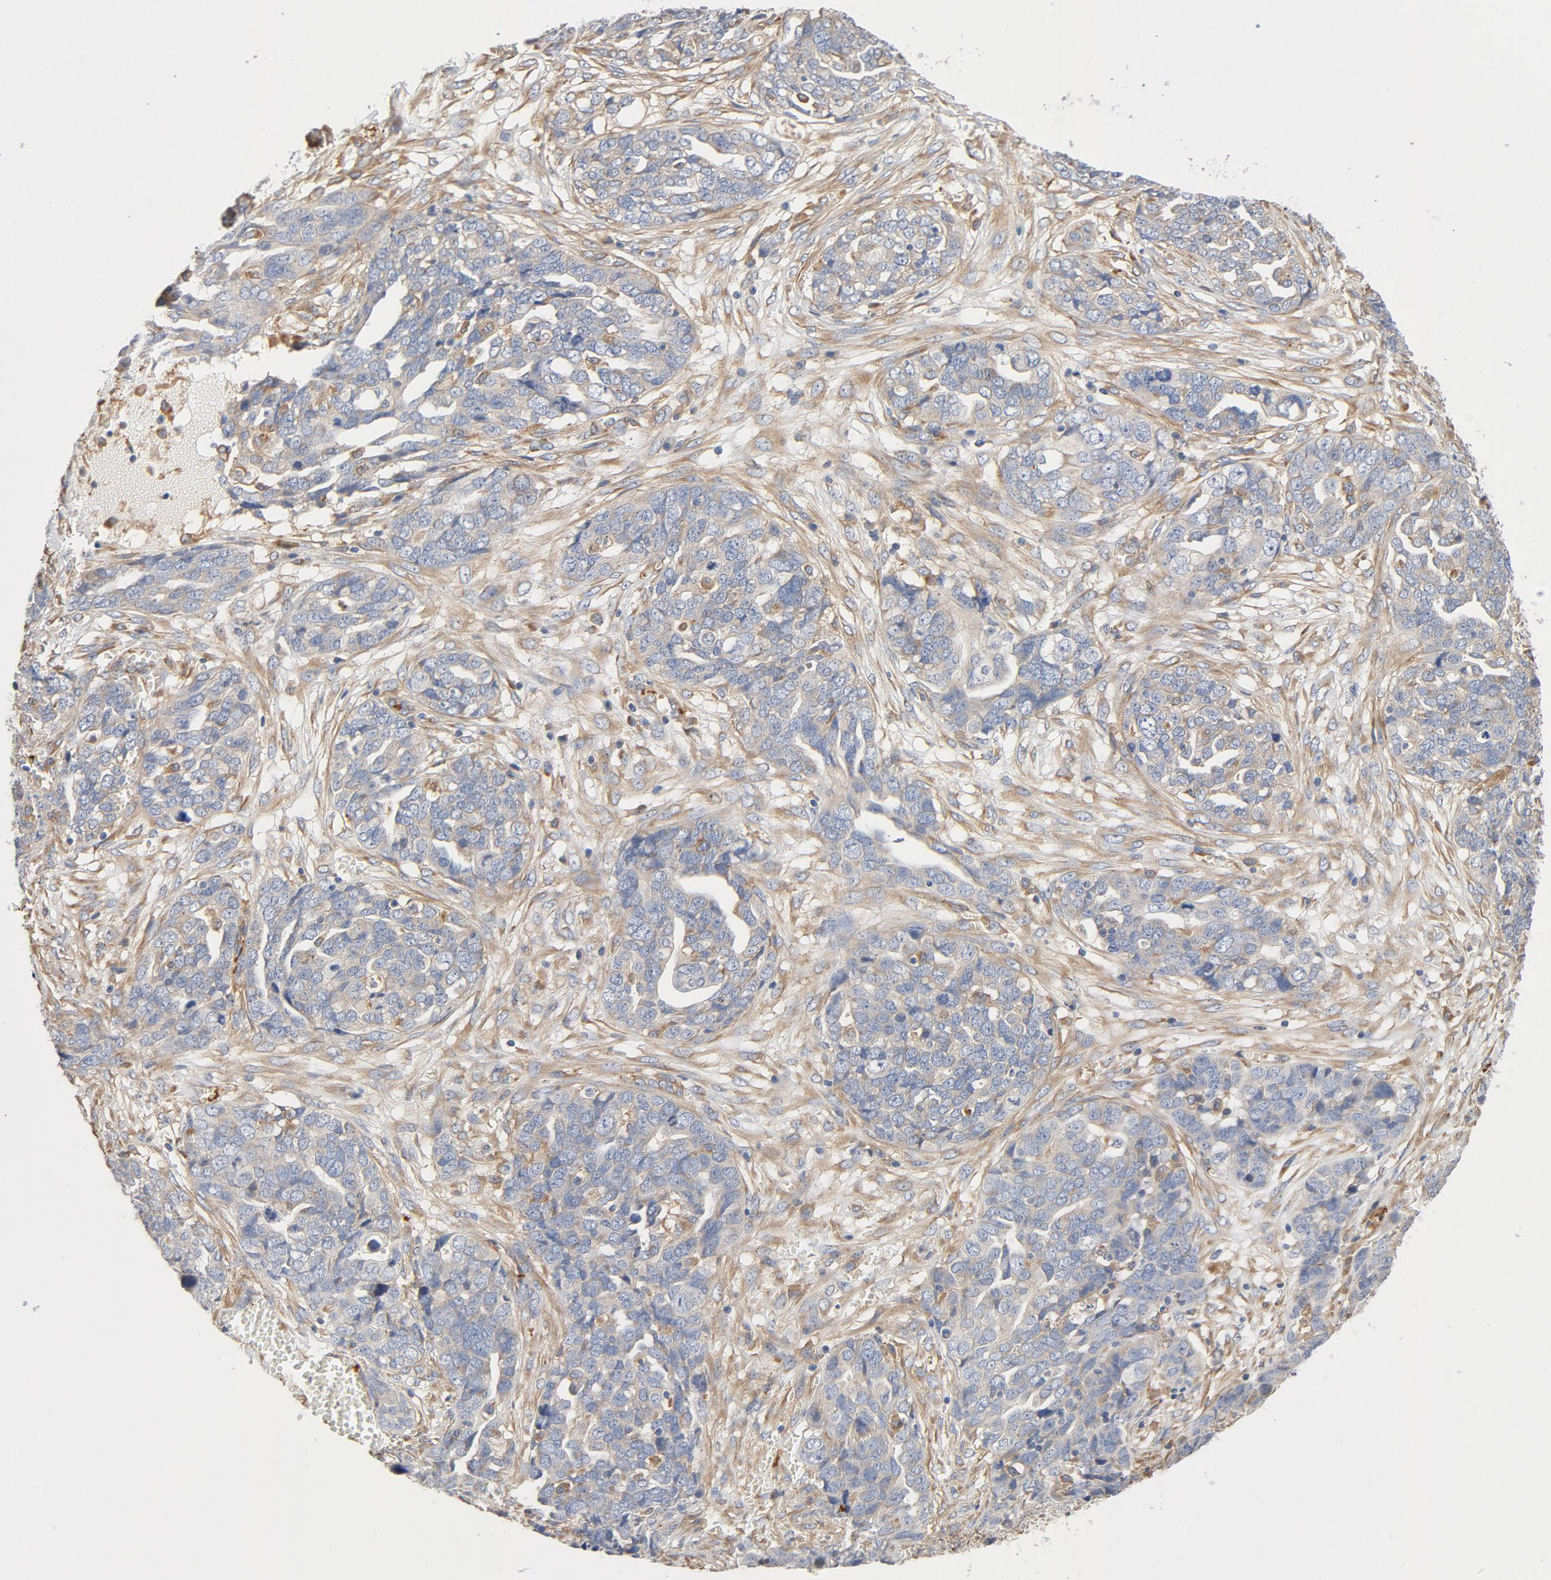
{"staining": {"intensity": "weak", "quantity": "25%-75%", "location": "cytoplasmic/membranous"}, "tissue": "ovarian cancer", "cell_type": "Tumor cells", "image_type": "cancer", "snomed": [{"axis": "morphology", "description": "Normal tissue, NOS"}, {"axis": "morphology", "description": "Cystadenocarcinoma, serous, NOS"}, {"axis": "topography", "description": "Fallopian tube"}, {"axis": "topography", "description": "Ovary"}], "caption": "Protein staining by immunohistochemistry displays weak cytoplasmic/membranous expression in approximately 25%-75% of tumor cells in serous cystadenocarcinoma (ovarian).", "gene": "ILK", "patient": {"sex": "female", "age": 56}}